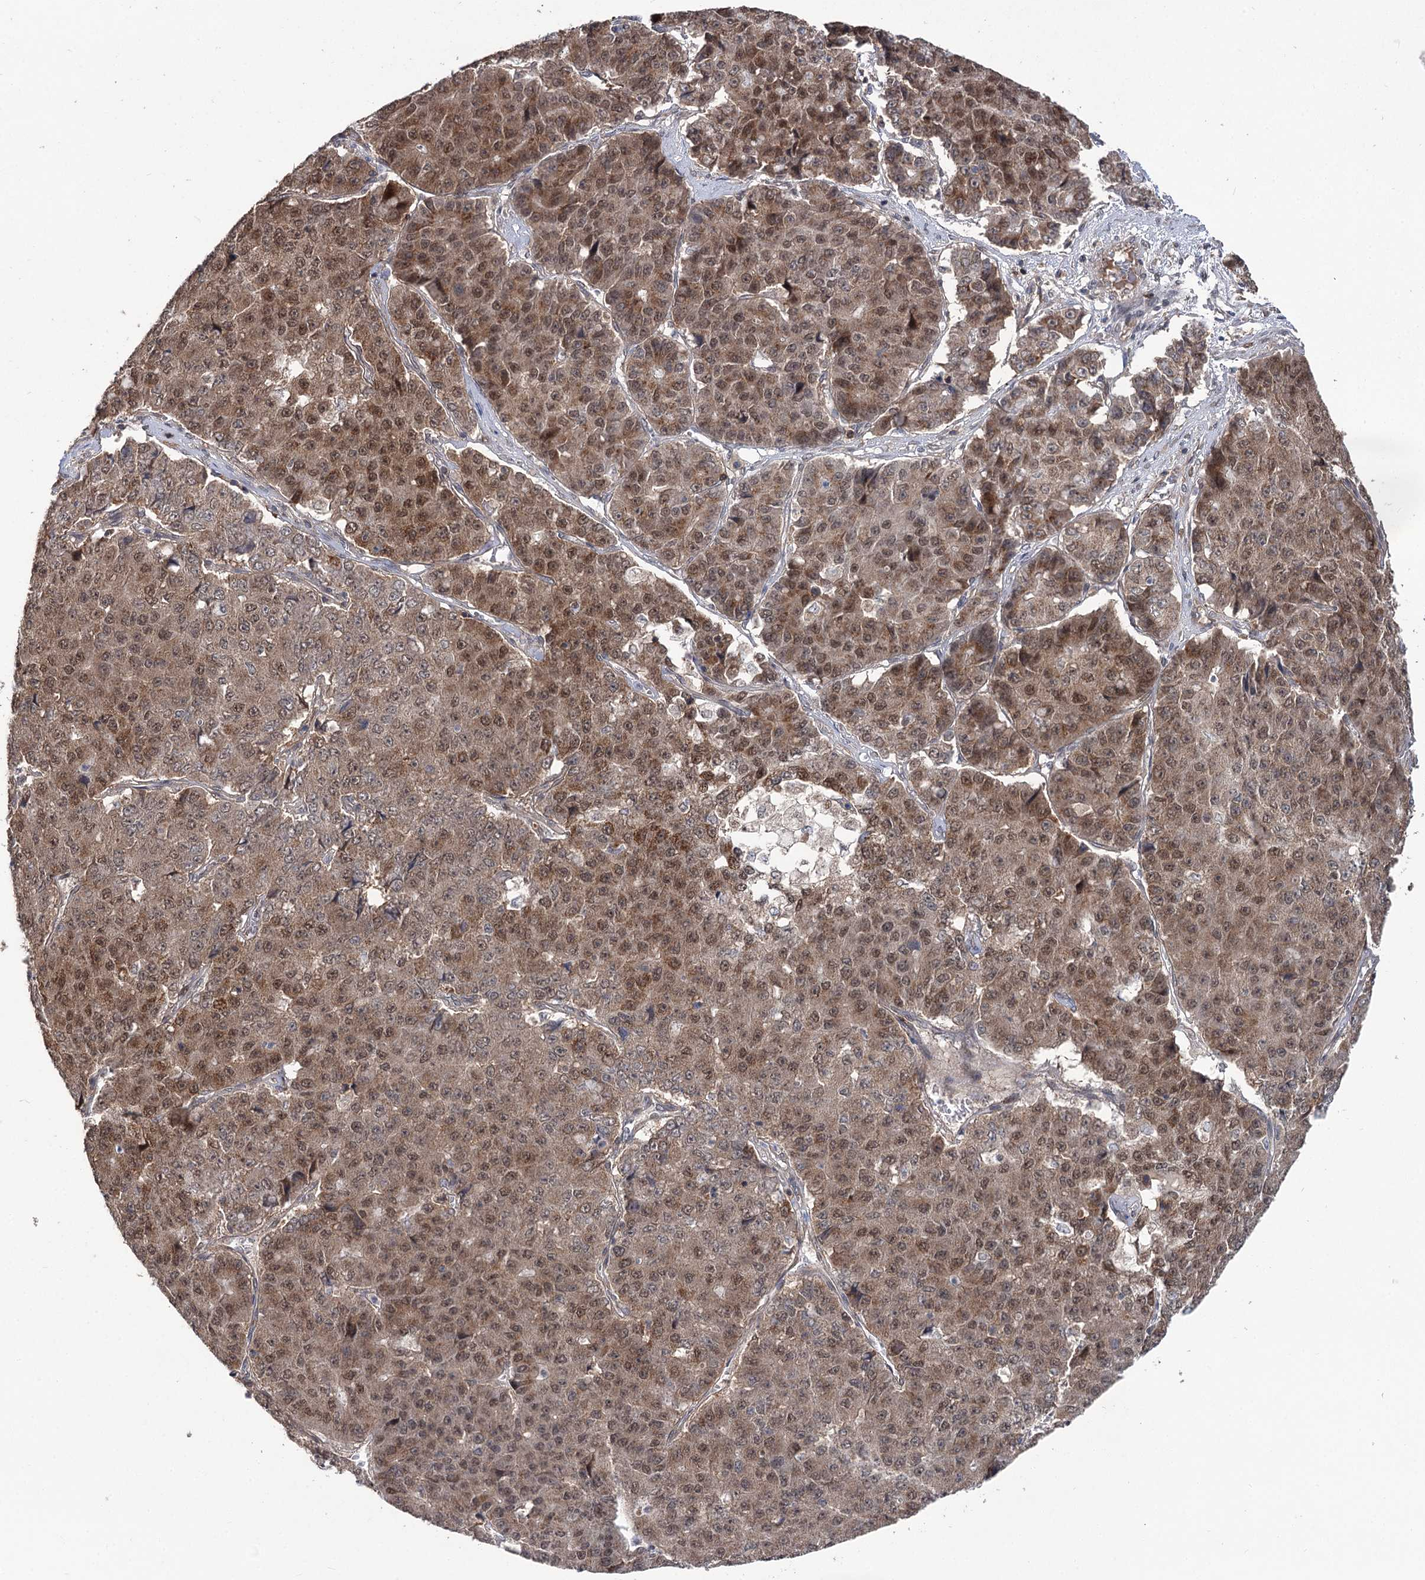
{"staining": {"intensity": "moderate", "quantity": ">75%", "location": "cytoplasmic/membranous,nuclear"}, "tissue": "pancreatic cancer", "cell_type": "Tumor cells", "image_type": "cancer", "snomed": [{"axis": "morphology", "description": "Adenocarcinoma, NOS"}, {"axis": "topography", "description": "Pancreas"}], "caption": "Brown immunohistochemical staining in adenocarcinoma (pancreatic) shows moderate cytoplasmic/membranous and nuclear expression in approximately >75% of tumor cells. Immunohistochemistry stains the protein in brown and the nuclei are stained blue.", "gene": "STX6", "patient": {"sex": "male", "age": 50}}